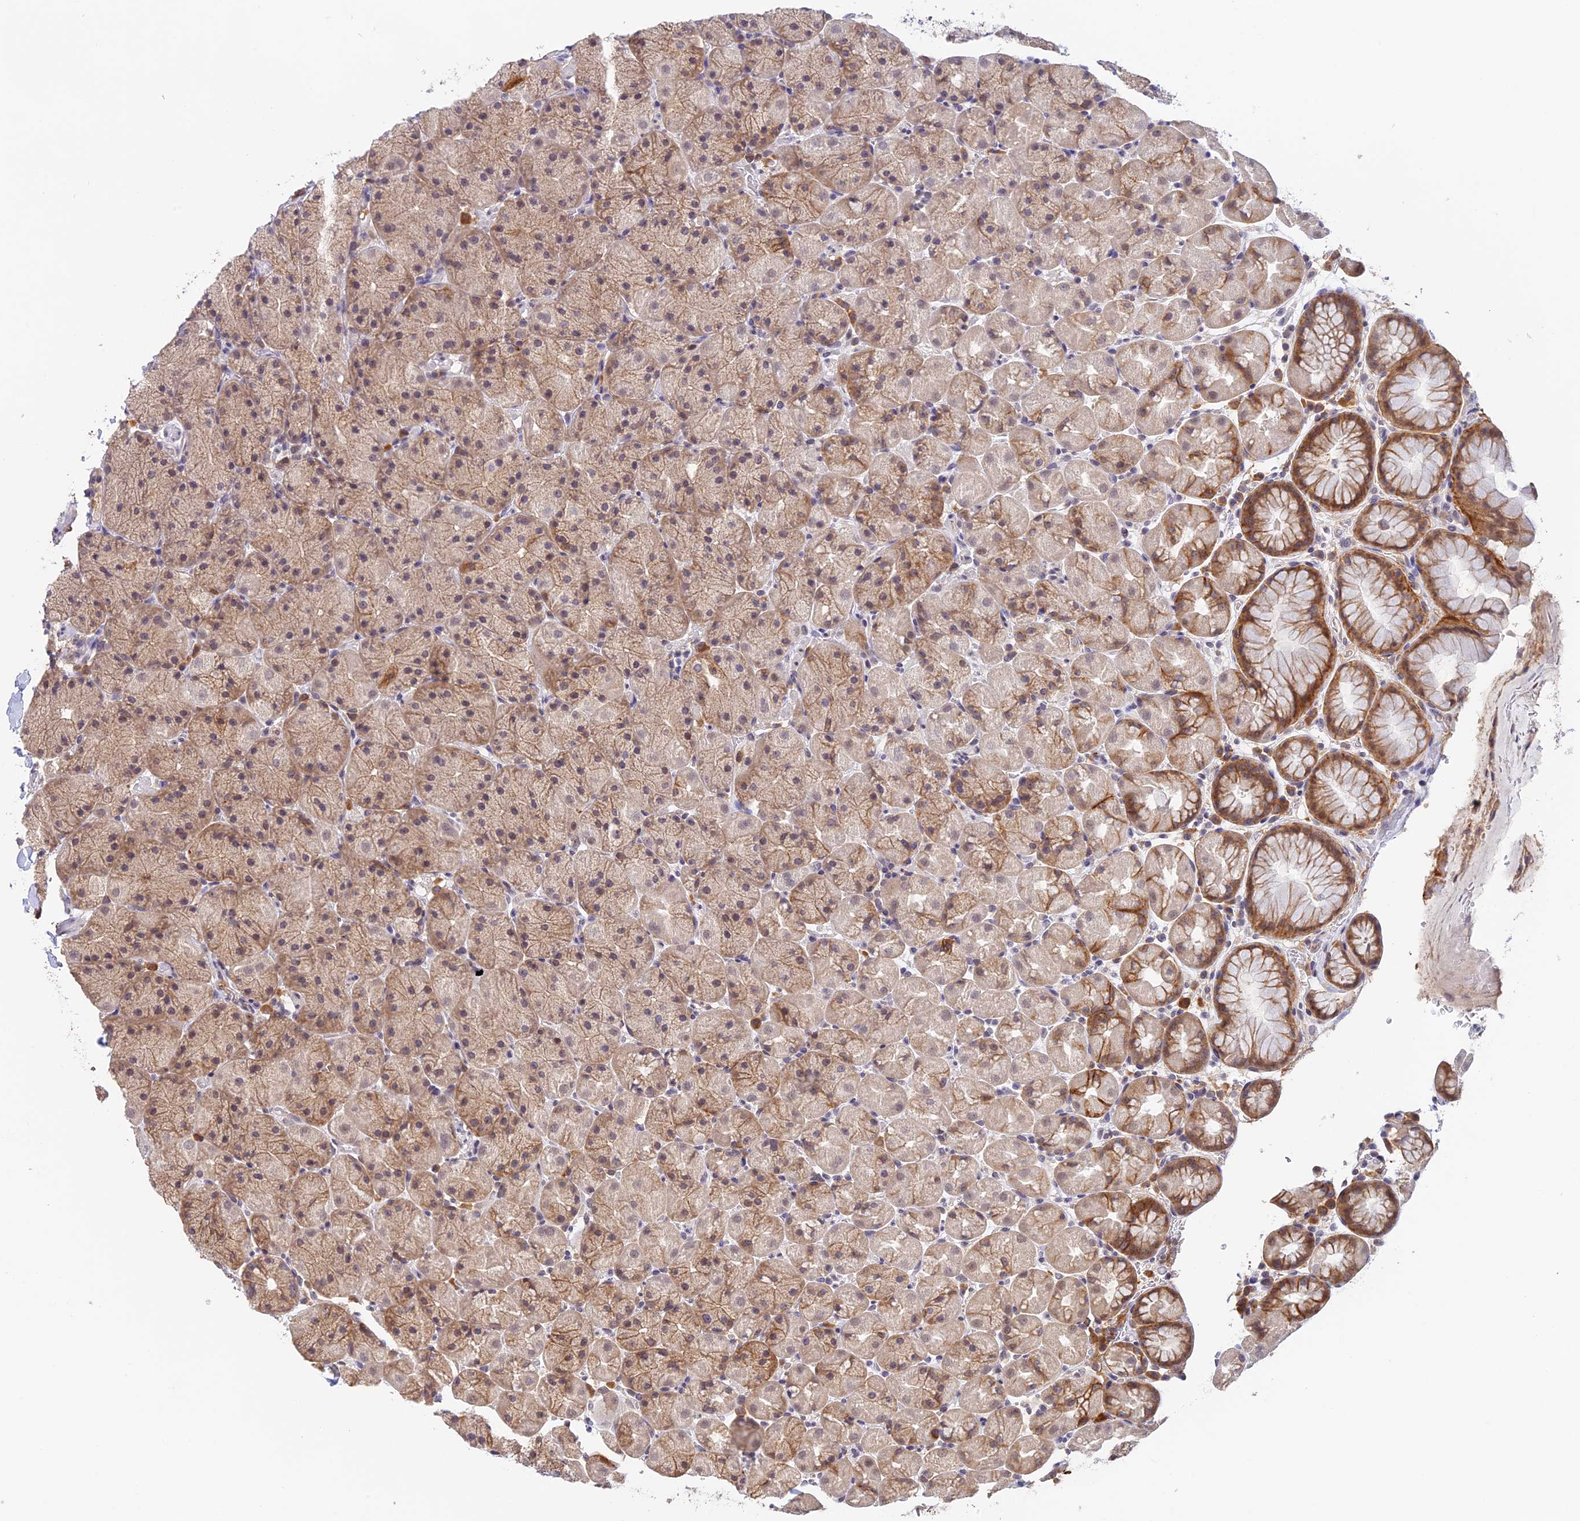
{"staining": {"intensity": "strong", "quantity": "25%-75%", "location": "cytoplasmic/membranous"}, "tissue": "stomach", "cell_type": "Glandular cells", "image_type": "normal", "snomed": [{"axis": "morphology", "description": "Normal tissue, NOS"}, {"axis": "topography", "description": "Stomach, upper"}, {"axis": "topography", "description": "Stomach, lower"}], "caption": "Protein staining of unremarkable stomach shows strong cytoplasmic/membranous expression in approximately 25%-75% of glandular cells.", "gene": "PEX16", "patient": {"sex": "male", "age": 67}}